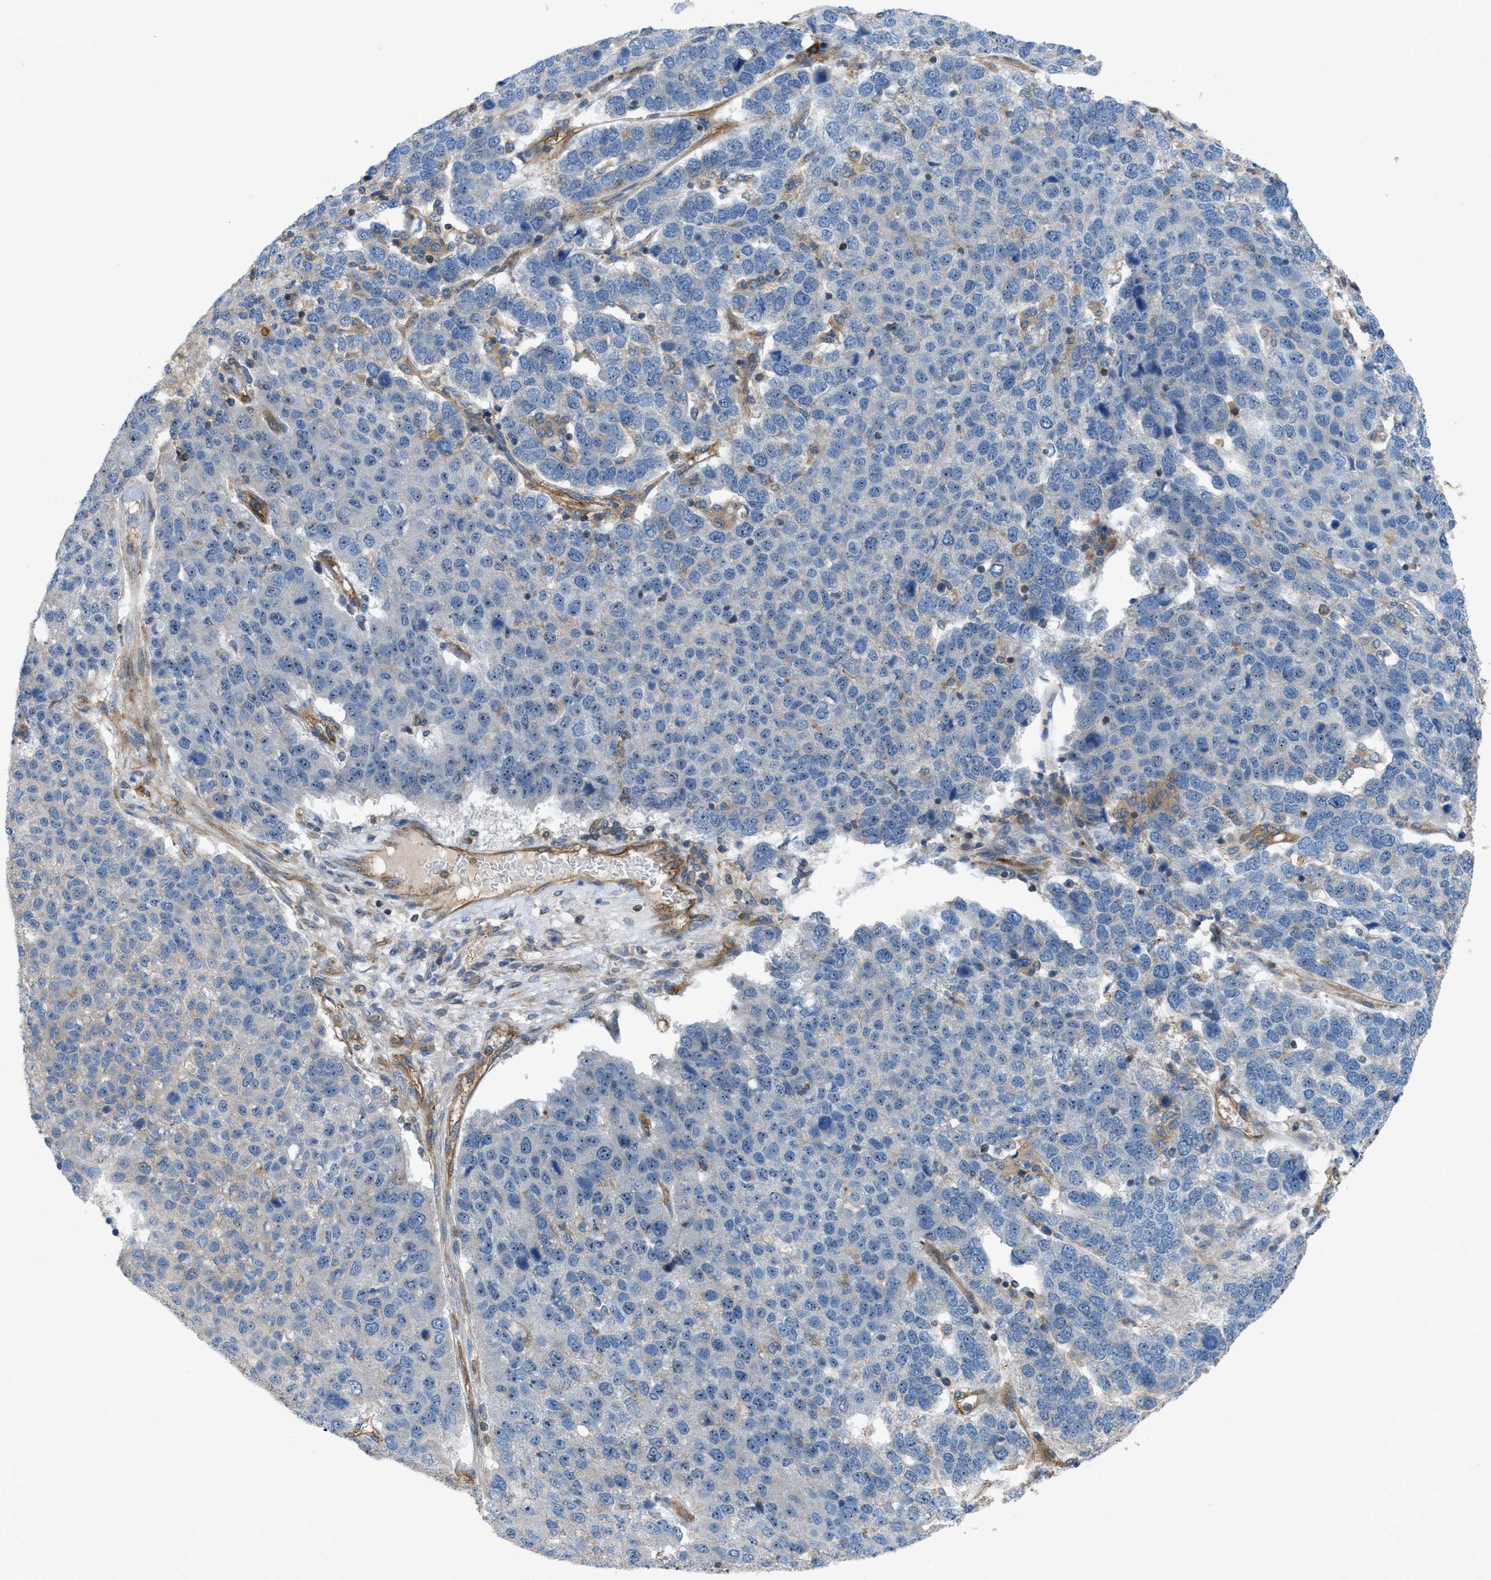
{"staining": {"intensity": "negative", "quantity": "none", "location": "none"}, "tissue": "pancreatic cancer", "cell_type": "Tumor cells", "image_type": "cancer", "snomed": [{"axis": "morphology", "description": "Adenocarcinoma, NOS"}, {"axis": "topography", "description": "Pancreas"}], "caption": "This photomicrograph is of pancreatic adenocarcinoma stained with immunohistochemistry (IHC) to label a protein in brown with the nuclei are counter-stained blue. There is no positivity in tumor cells. (Stains: DAB (3,3'-diaminobenzidine) immunohistochemistry (IHC) with hematoxylin counter stain, Microscopy: brightfield microscopy at high magnification).", "gene": "ATP2A3", "patient": {"sex": "female", "age": 61}}